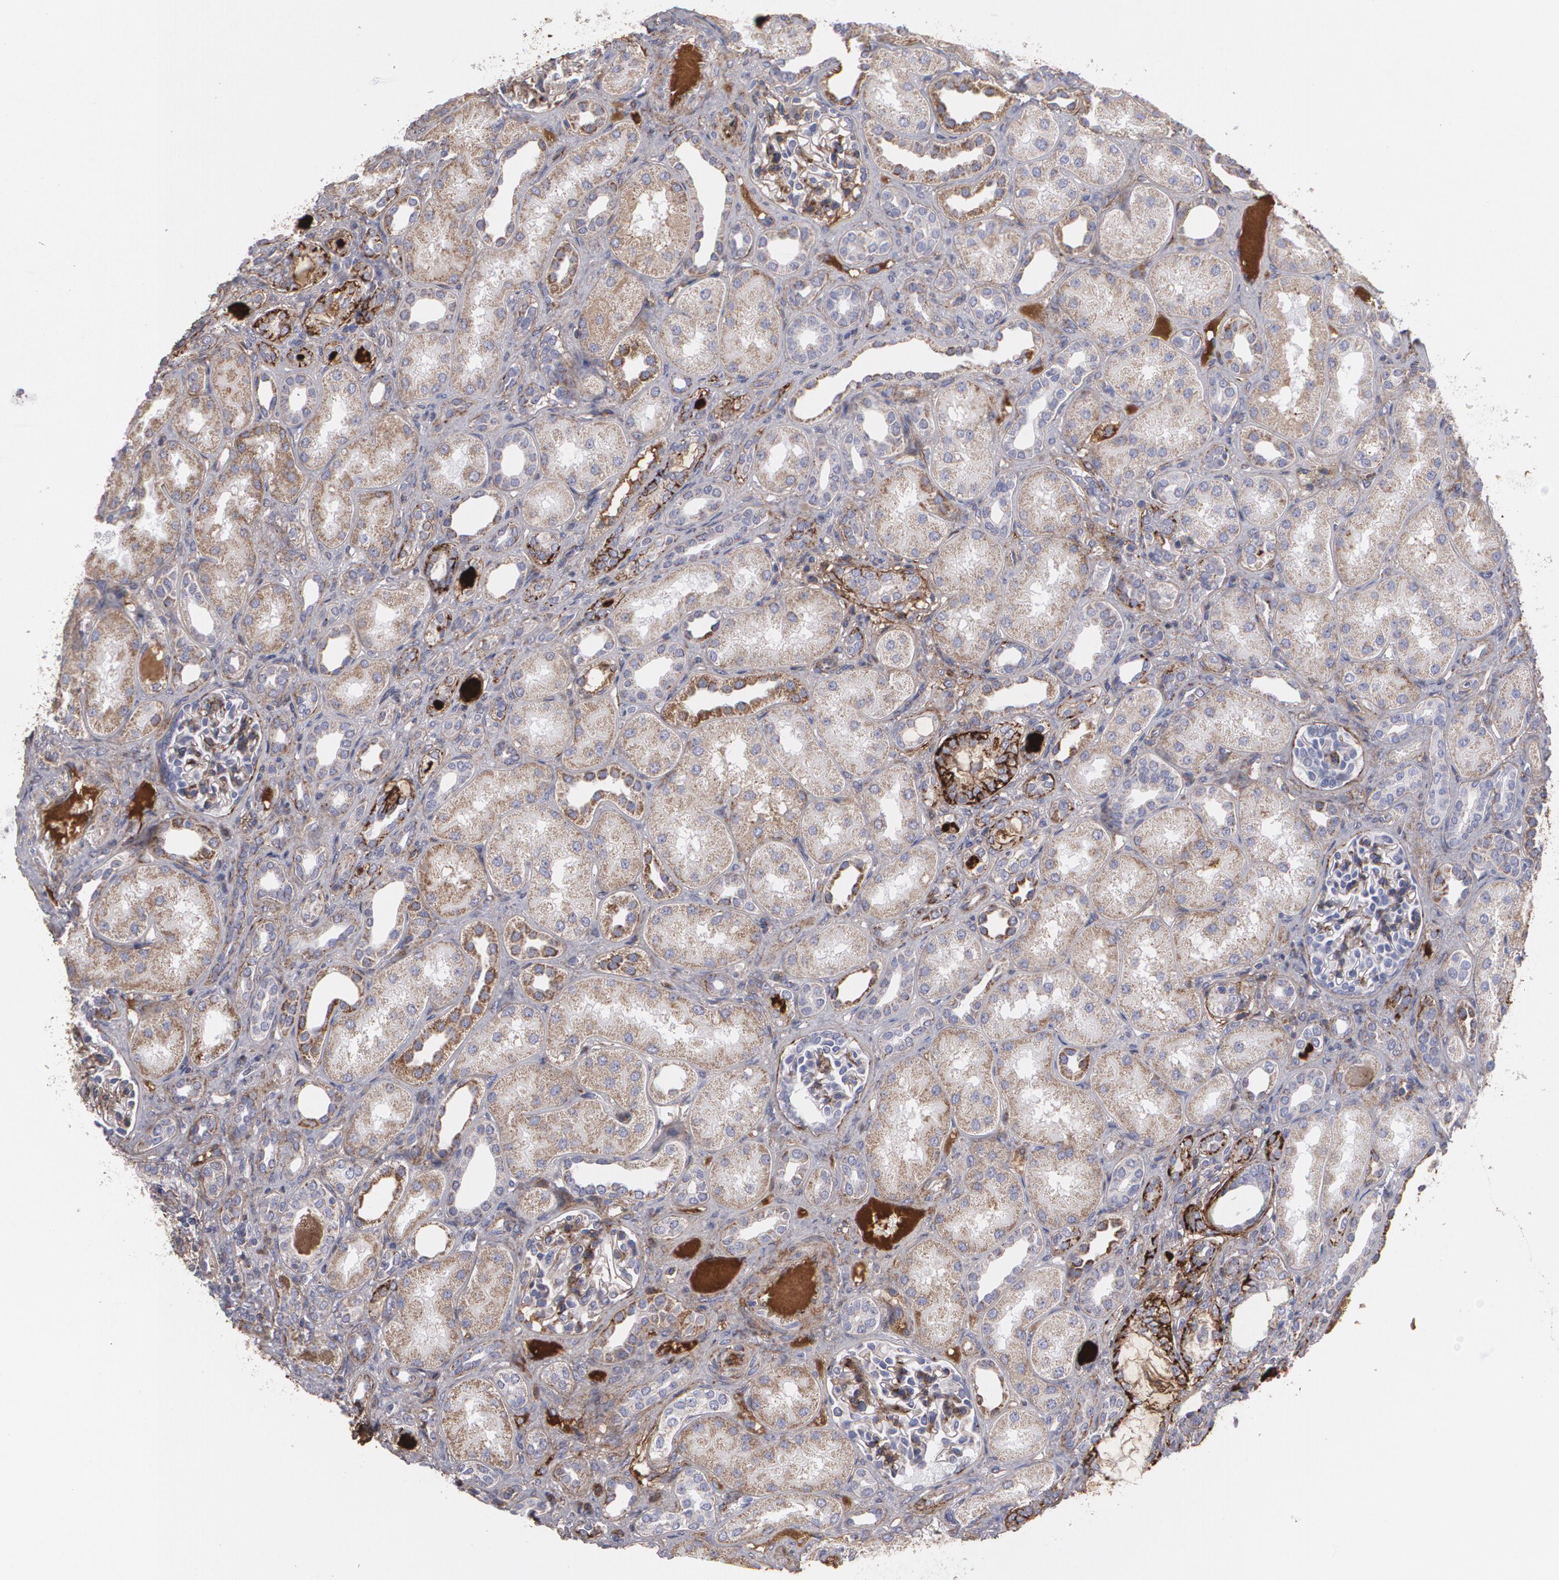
{"staining": {"intensity": "moderate", "quantity": "25%-75%", "location": "cytoplasmic/membranous"}, "tissue": "kidney", "cell_type": "Cells in glomeruli", "image_type": "normal", "snomed": [{"axis": "morphology", "description": "Normal tissue, NOS"}, {"axis": "topography", "description": "Kidney"}], "caption": "Unremarkable kidney was stained to show a protein in brown. There is medium levels of moderate cytoplasmic/membranous expression in about 25%-75% of cells in glomeruli.", "gene": "FBLN1", "patient": {"sex": "male", "age": 7}}